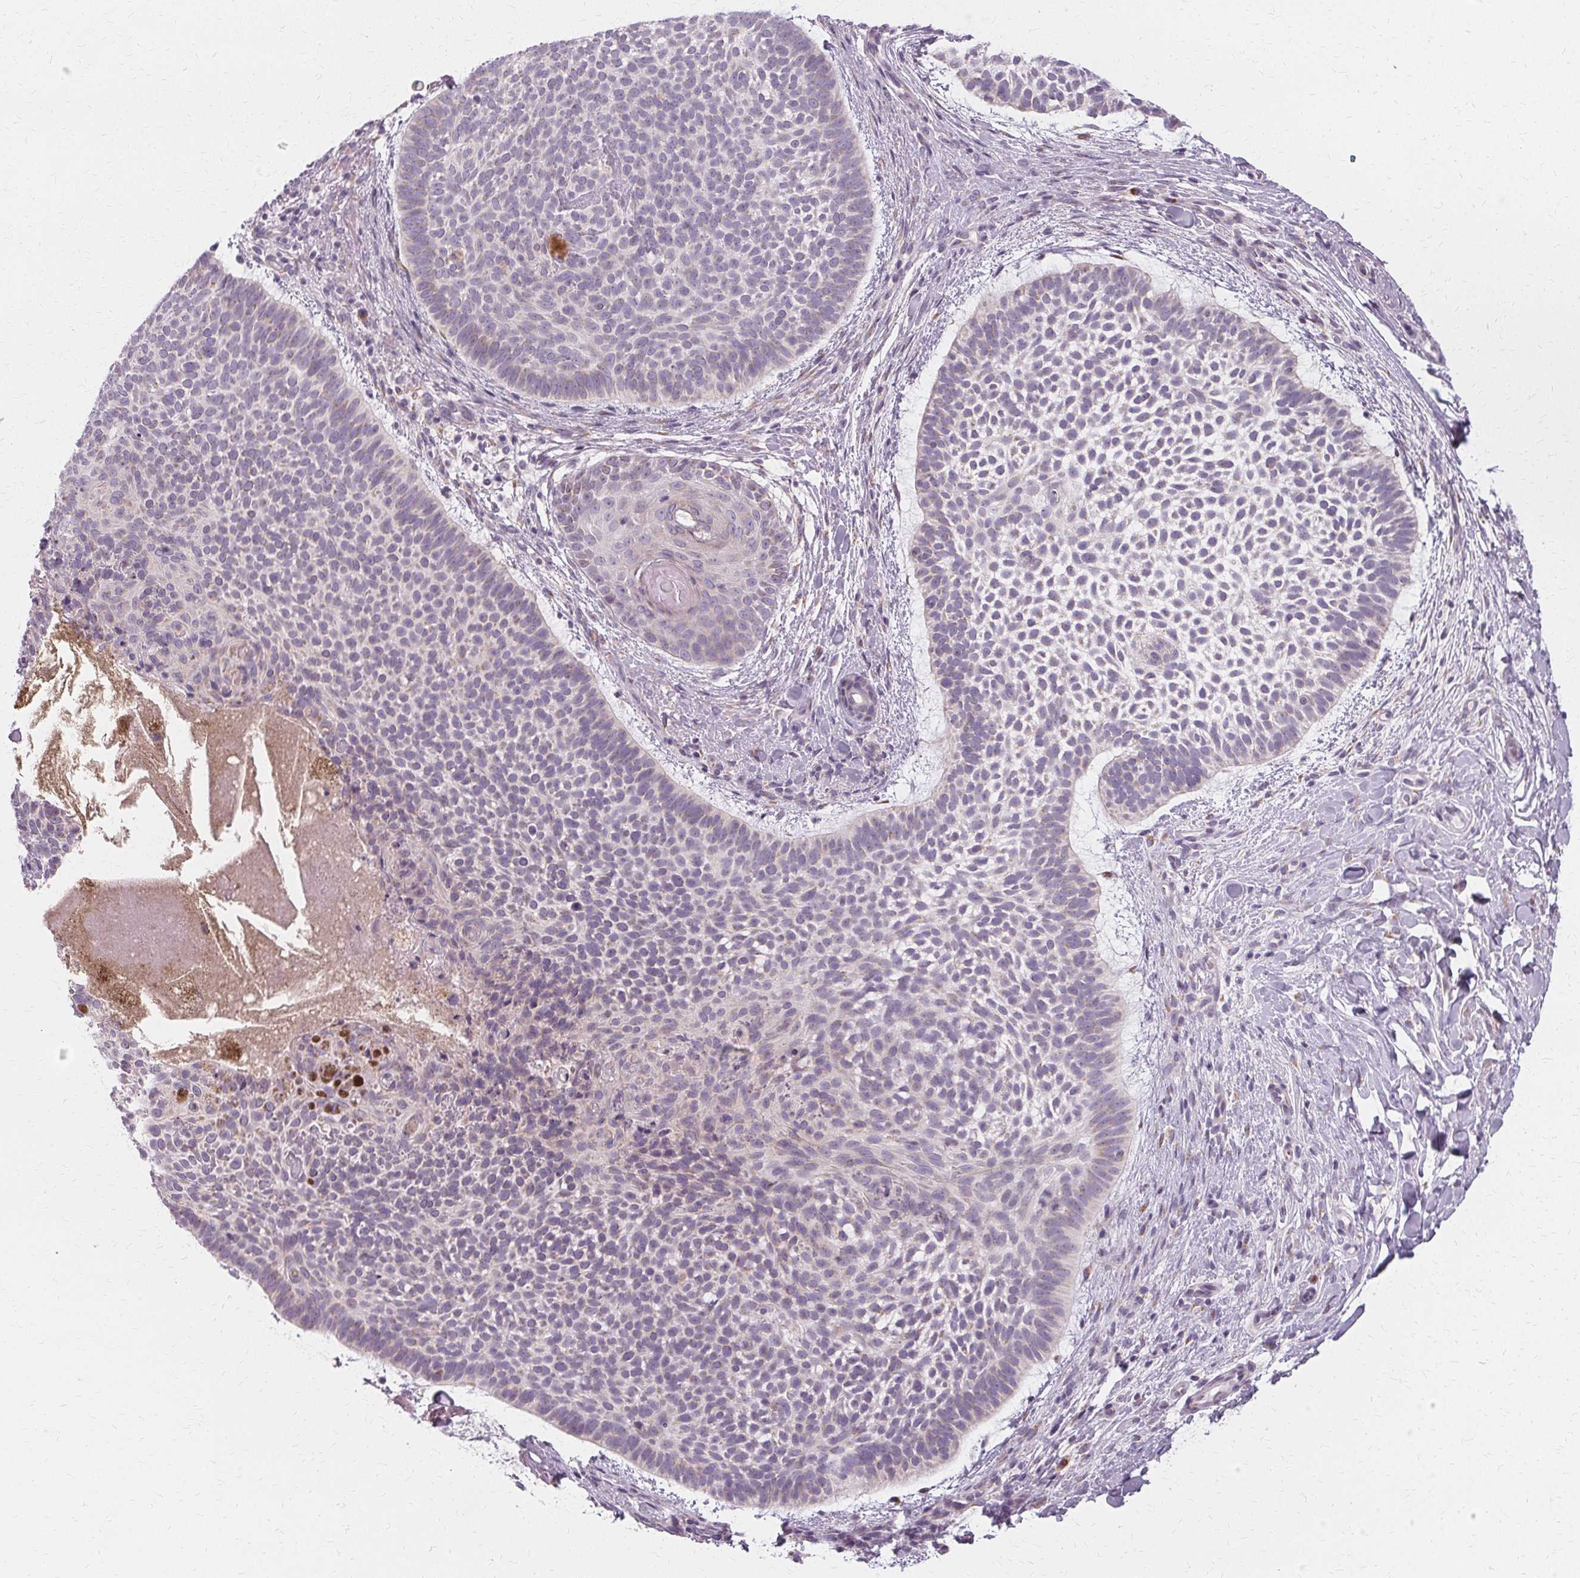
{"staining": {"intensity": "negative", "quantity": "none", "location": "none"}, "tissue": "skin cancer", "cell_type": "Tumor cells", "image_type": "cancer", "snomed": [{"axis": "morphology", "description": "Basal cell carcinoma"}, {"axis": "topography", "description": "Skin"}, {"axis": "topography", "description": "Skin of face"}], "caption": "IHC histopathology image of skin cancer (basal cell carcinoma) stained for a protein (brown), which reveals no expression in tumor cells.", "gene": "FCRL3", "patient": {"sex": "male", "age": 73}}